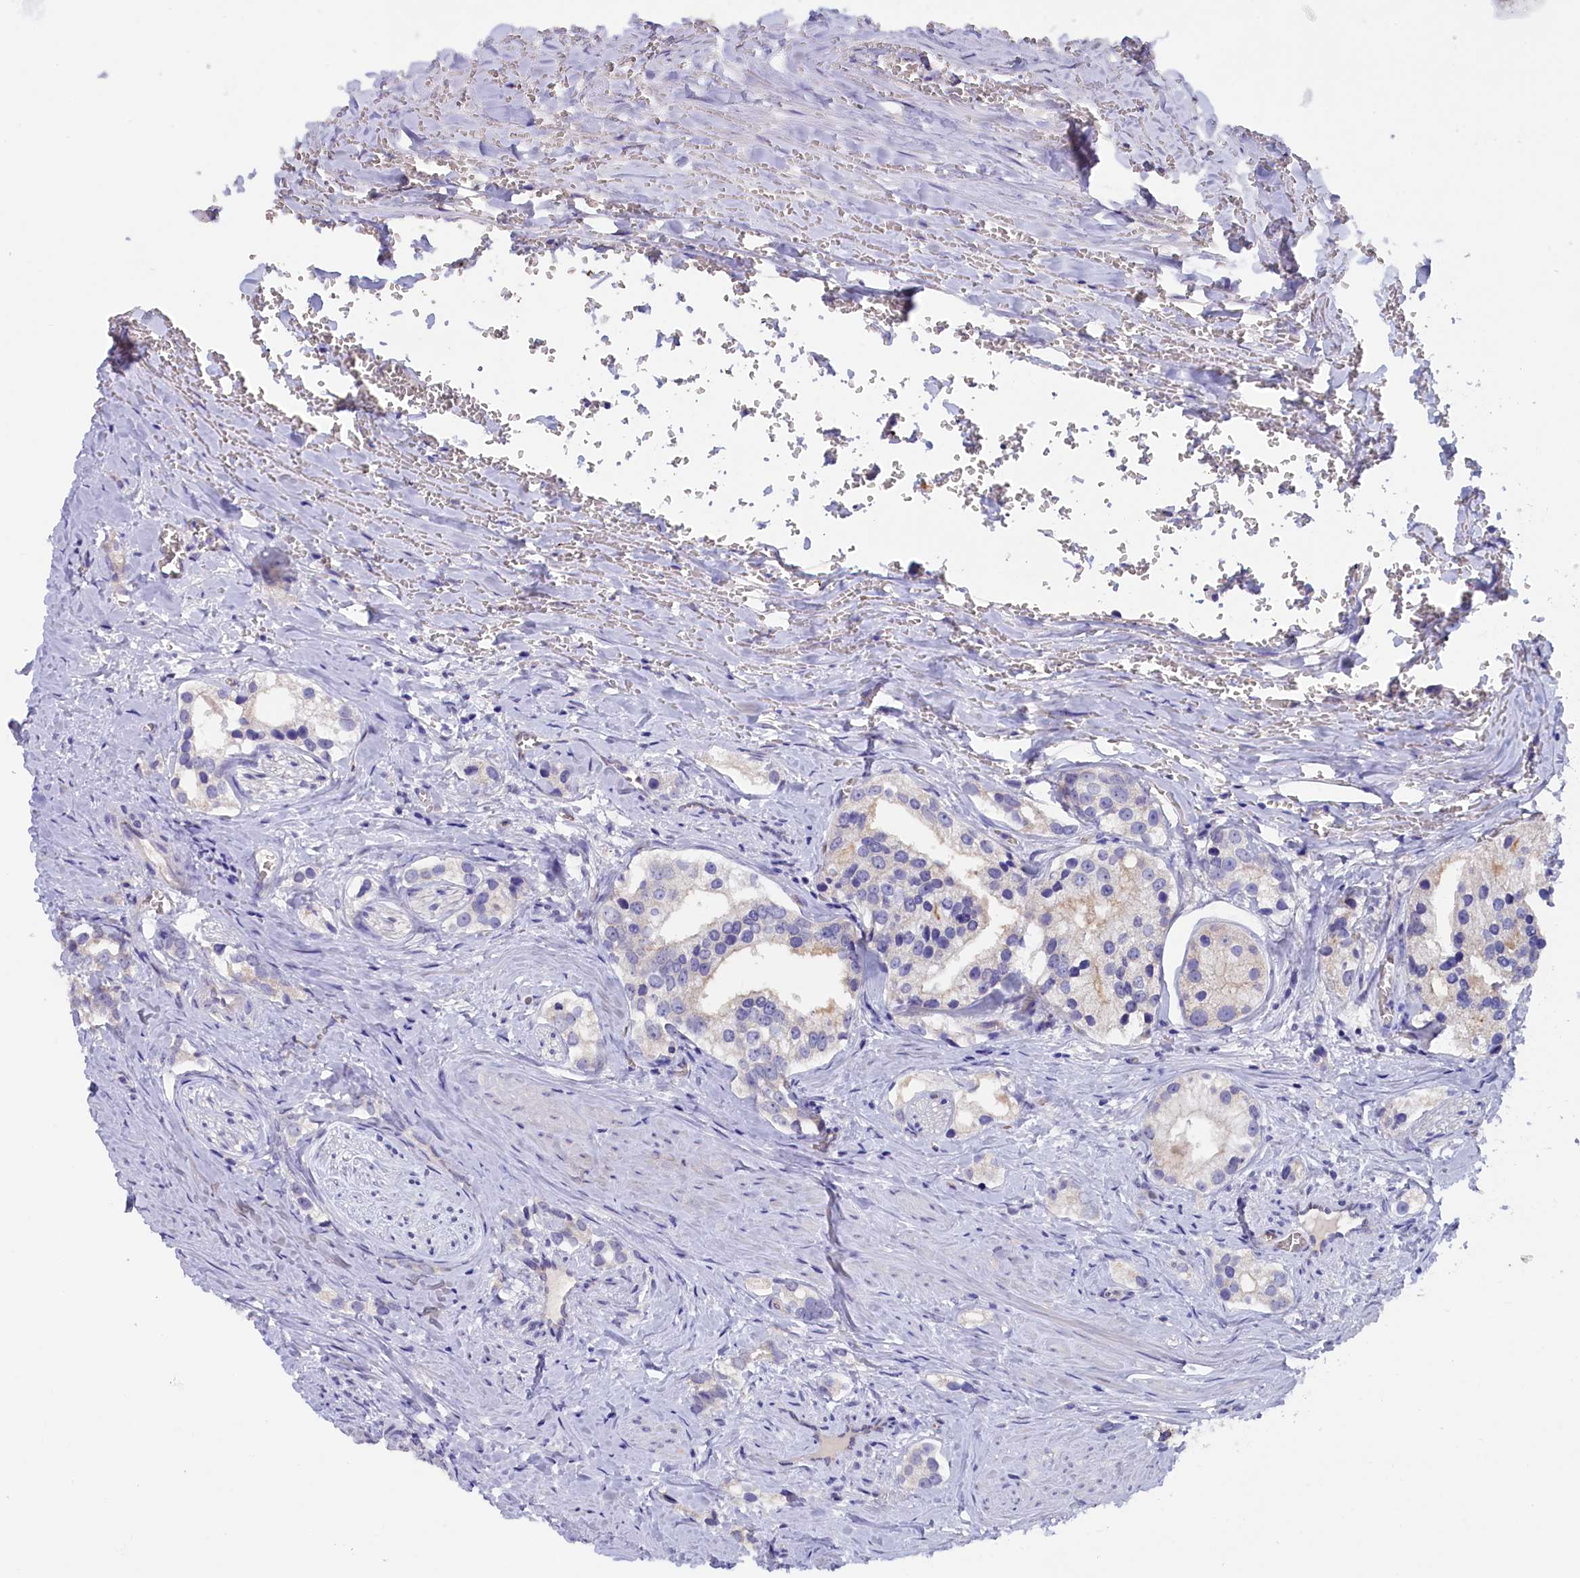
{"staining": {"intensity": "negative", "quantity": "none", "location": "none"}, "tissue": "prostate cancer", "cell_type": "Tumor cells", "image_type": "cancer", "snomed": [{"axis": "morphology", "description": "Adenocarcinoma, High grade"}, {"axis": "topography", "description": "Prostate"}], "caption": "This photomicrograph is of prostate cancer (adenocarcinoma (high-grade)) stained with immunohistochemistry (IHC) to label a protein in brown with the nuclei are counter-stained blue. There is no expression in tumor cells.", "gene": "ZSWIM4", "patient": {"sex": "male", "age": 66}}